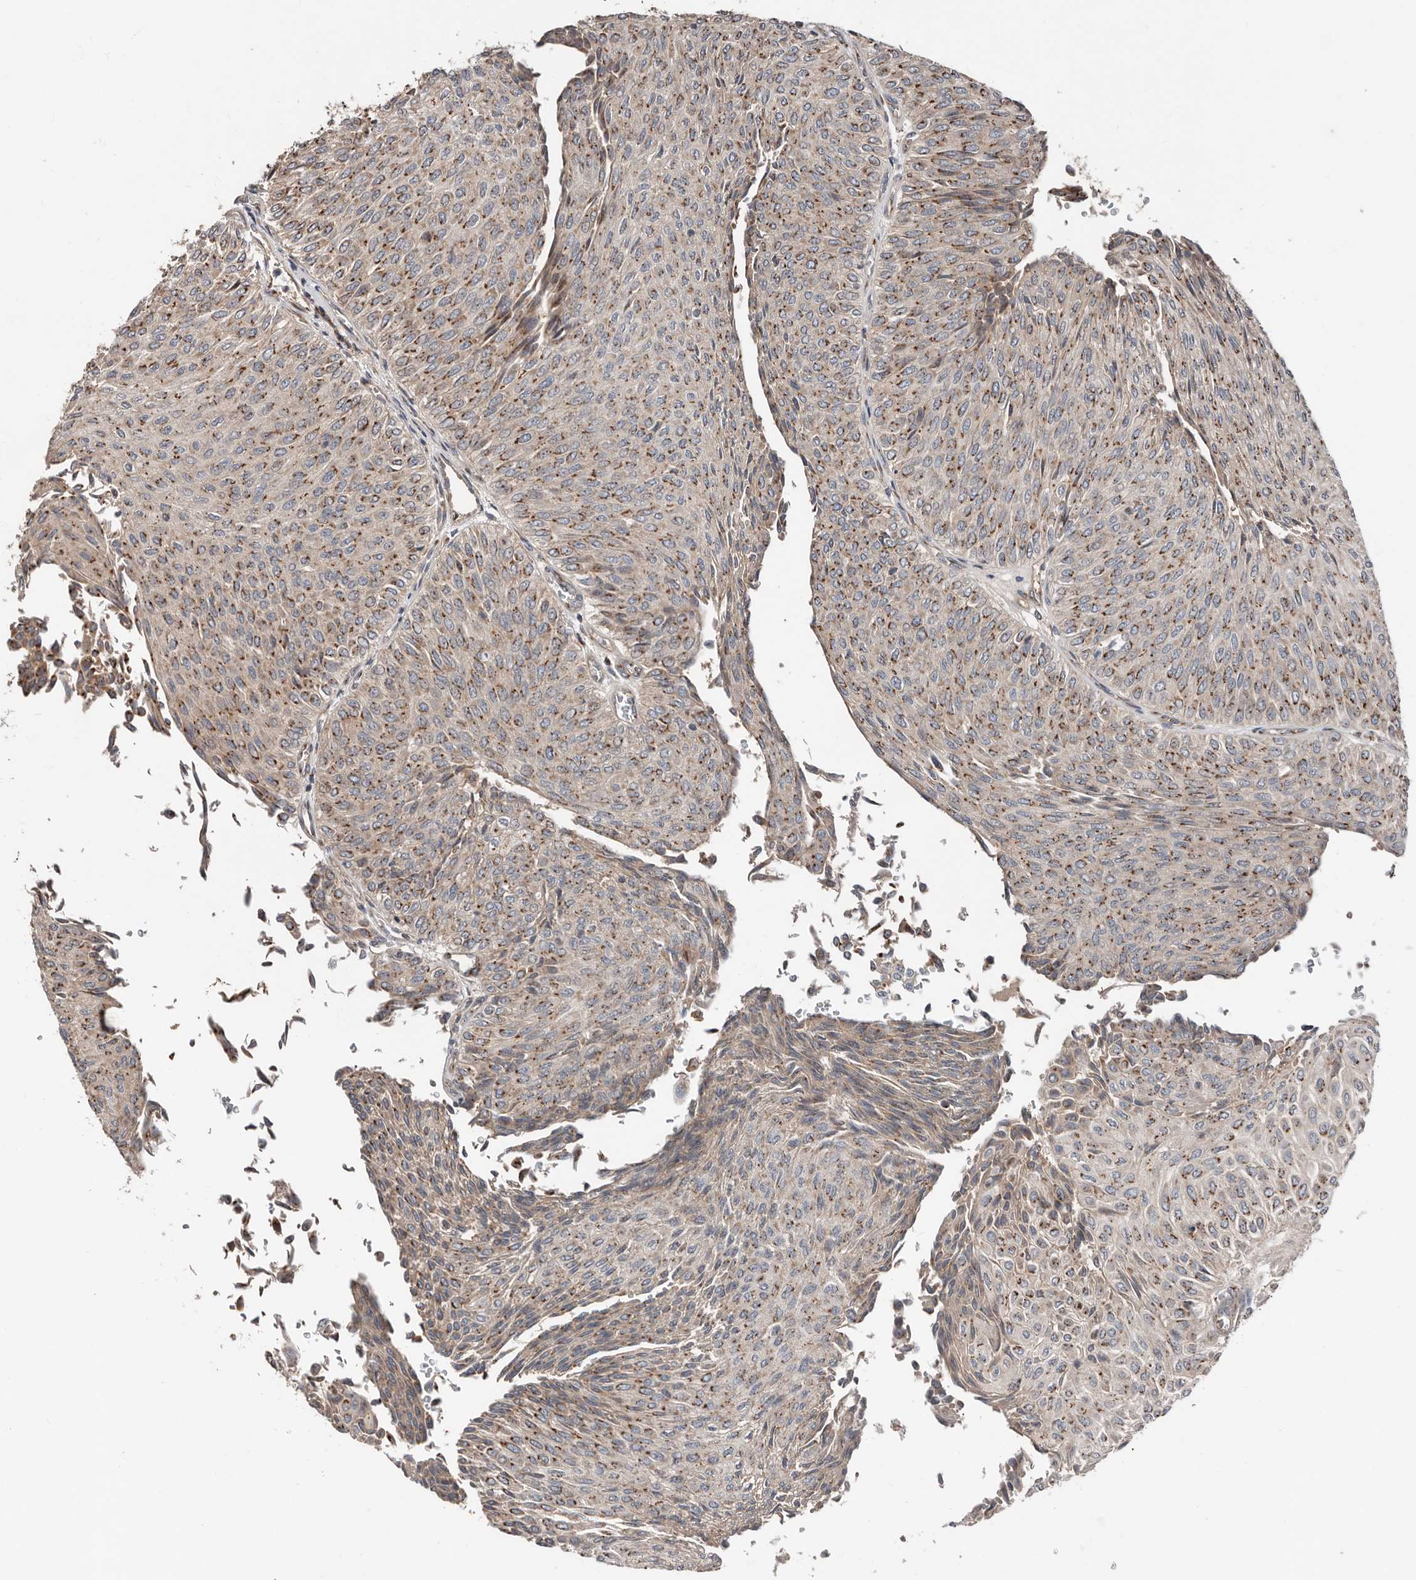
{"staining": {"intensity": "moderate", "quantity": ">75%", "location": "cytoplasmic/membranous"}, "tissue": "urothelial cancer", "cell_type": "Tumor cells", "image_type": "cancer", "snomed": [{"axis": "morphology", "description": "Urothelial carcinoma, Low grade"}, {"axis": "topography", "description": "Urinary bladder"}], "caption": "Immunohistochemistry (IHC) of human urothelial cancer demonstrates medium levels of moderate cytoplasmic/membranous positivity in approximately >75% of tumor cells.", "gene": "COG1", "patient": {"sex": "male", "age": 78}}